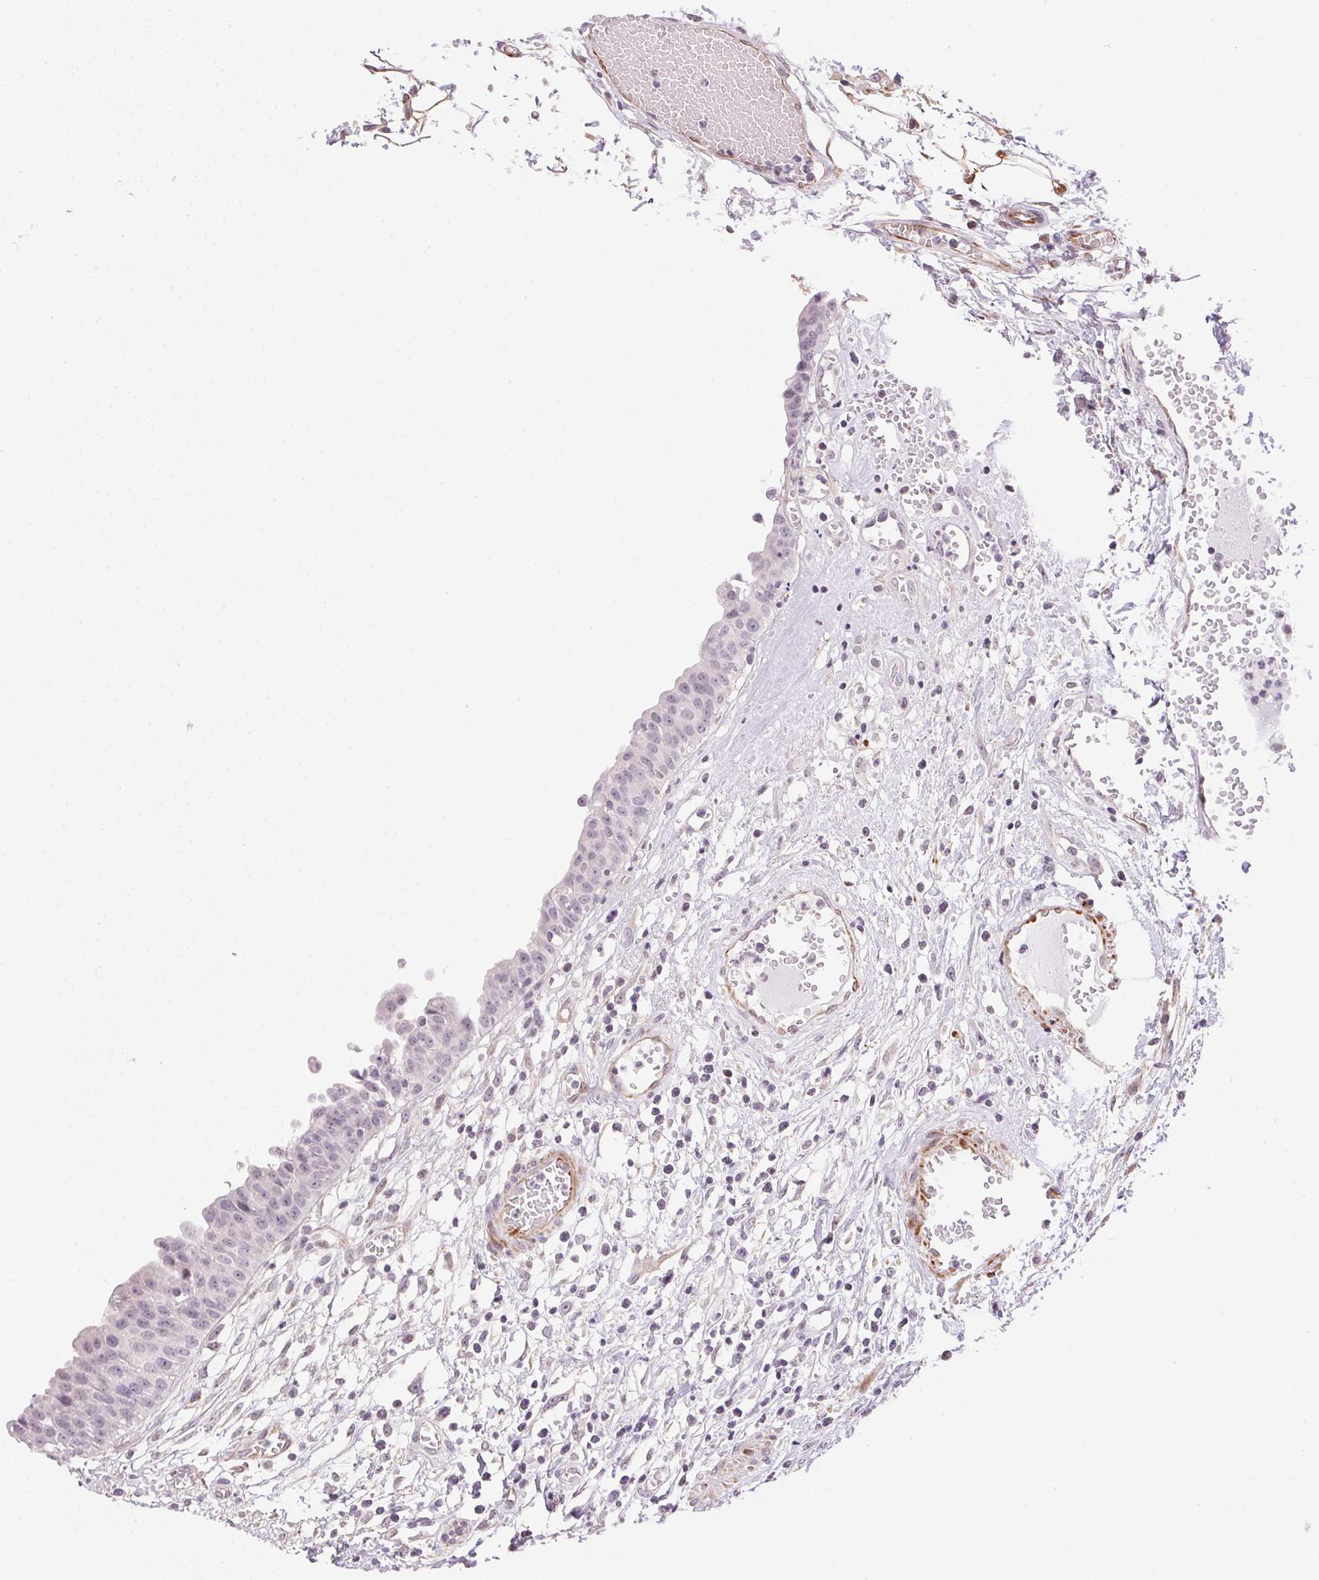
{"staining": {"intensity": "weak", "quantity": "<25%", "location": "nuclear"}, "tissue": "urinary bladder", "cell_type": "Urothelial cells", "image_type": "normal", "snomed": [{"axis": "morphology", "description": "Normal tissue, NOS"}, {"axis": "topography", "description": "Urinary bladder"}], "caption": "This is an immunohistochemistry micrograph of benign urinary bladder. There is no staining in urothelial cells.", "gene": "GYG2", "patient": {"sex": "male", "age": 64}}